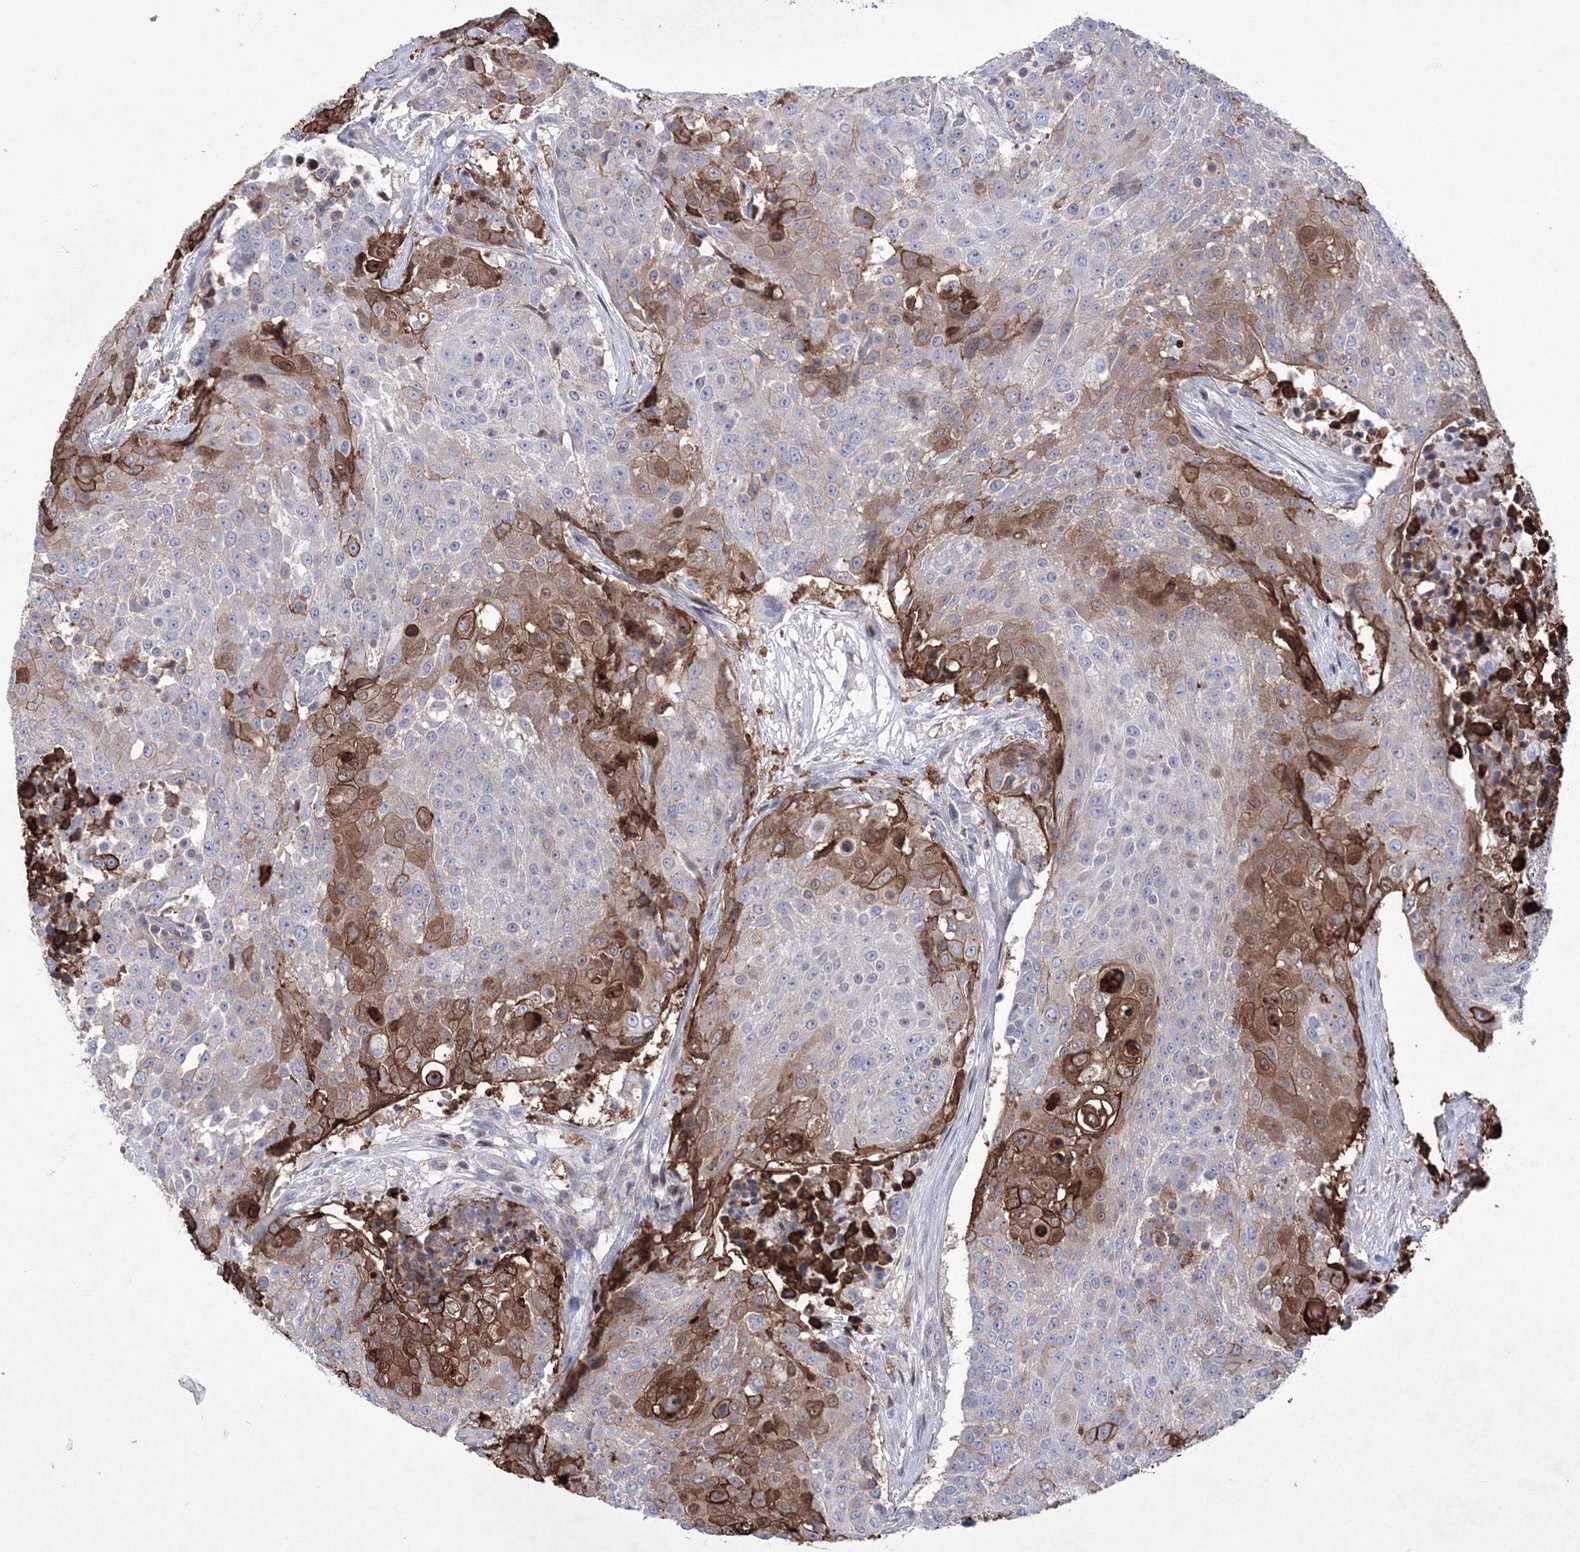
{"staining": {"intensity": "strong", "quantity": "<25%", "location": "cytoplasmic/membranous"}, "tissue": "urothelial cancer", "cell_type": "Tumor cells", "image_type": "cancer", "snomed": [{"axis": "morphology", "description": "Urothelial carcinoma, High grade"}, {"axis": "topography", "description": "Urinary bladder"}], "caption": "High-grade urothelial carcinoma stained for a protein (brown) demonstrates strong cytoplasmic/membranous positive staining in approximately <25% of tumor cells.", "gene": "RNPEPL1", "patient": {"sex": "female", "age": 63}}